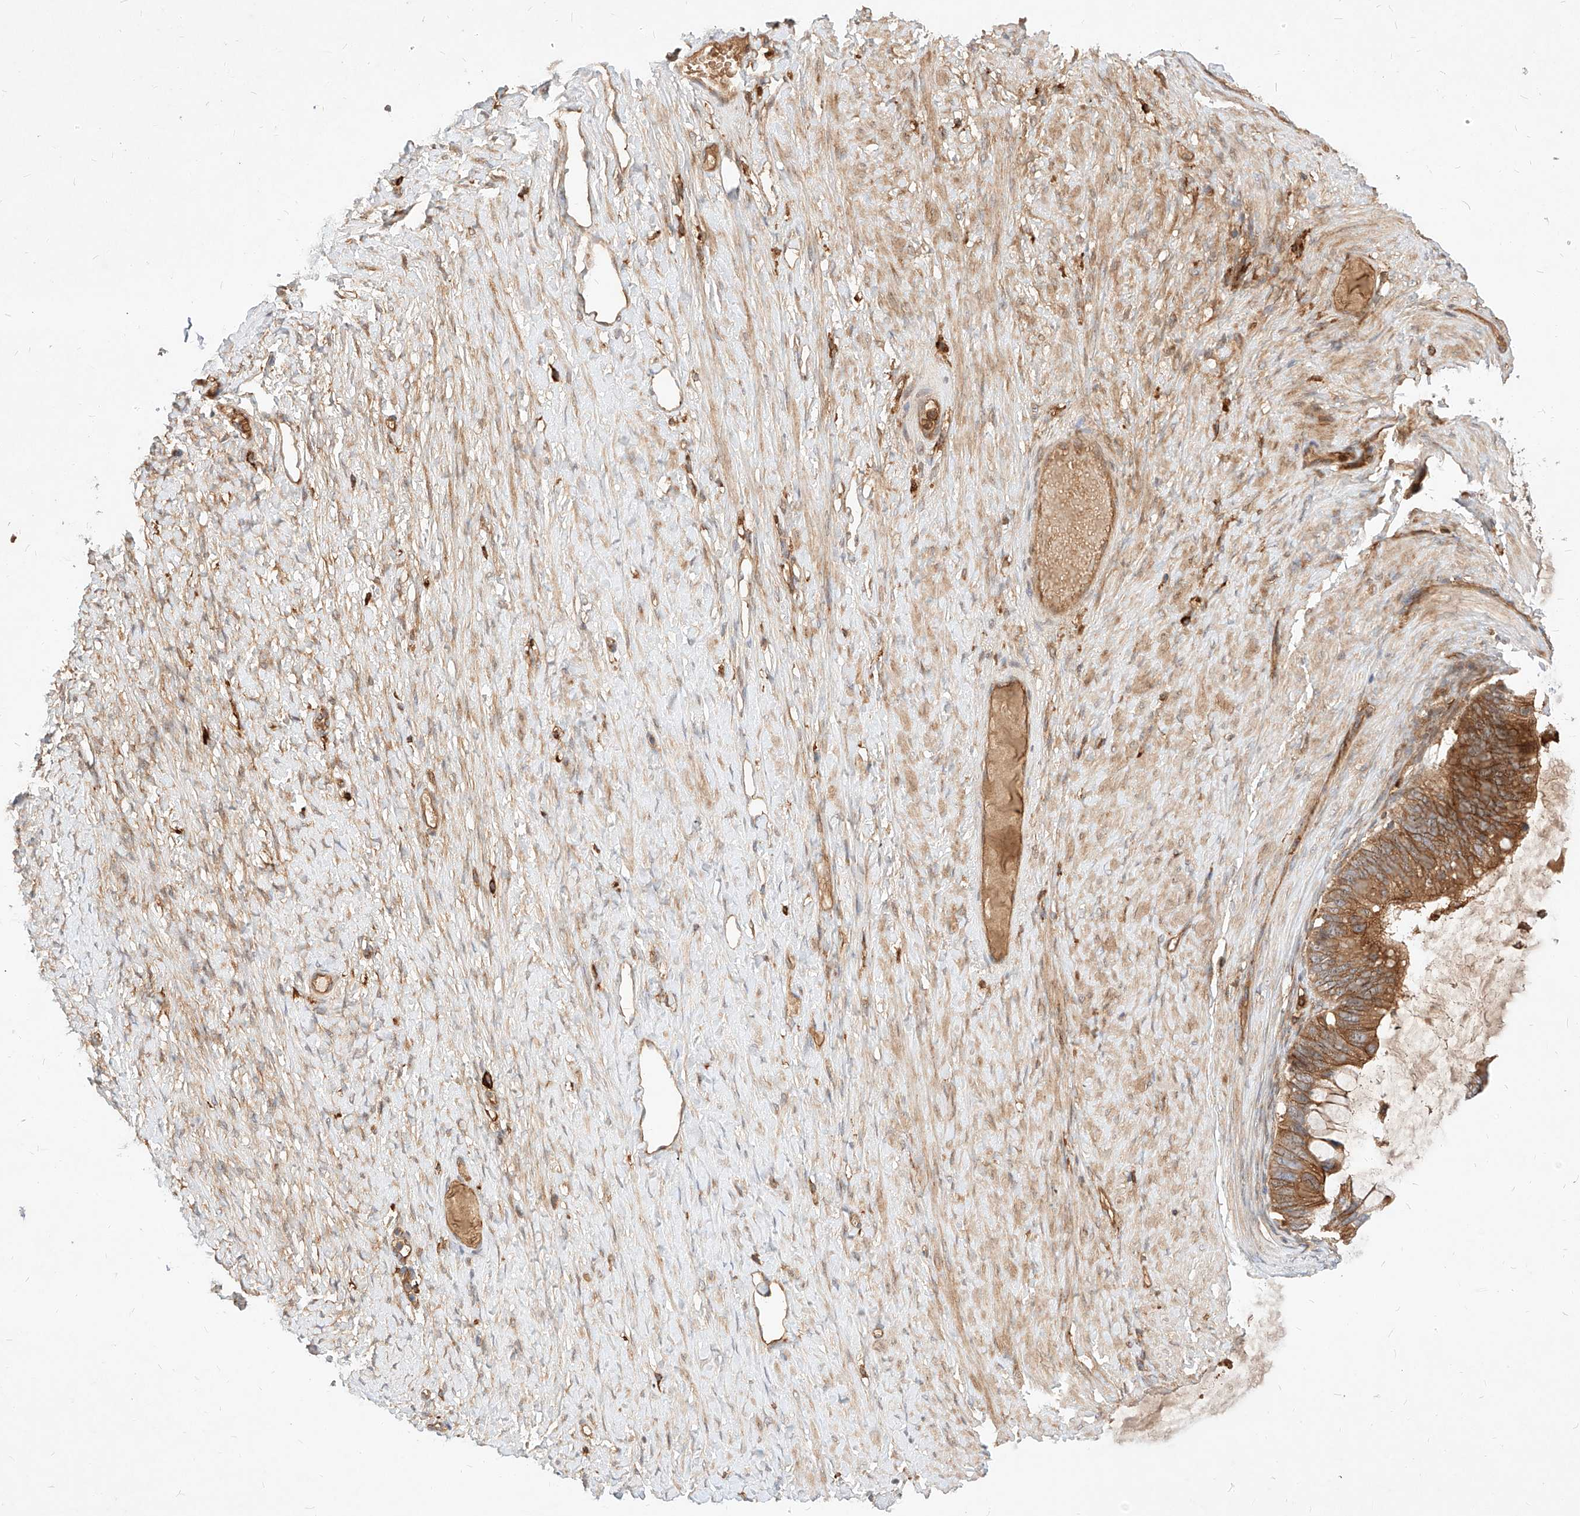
{"staining": {"intensity": "strong", "quantity": ">75%", "location": "cytoplasmic/membranous"}, "tissue": "ovarian cancer", "cell_type": "Tumor cells", "image_type": "cancer", "snomed": [{"axis": "morphology", "description": "Cystadenocarcinoma, mucinous, NOS"}, {"axis": "topography", "description": "Ovary"}], "caption": "Human ovarian cancer stained with a protein marker shows strong staining in tumor cells.", "gene": "NFAM1", "patient": {"sex": "female", "age": 61}}